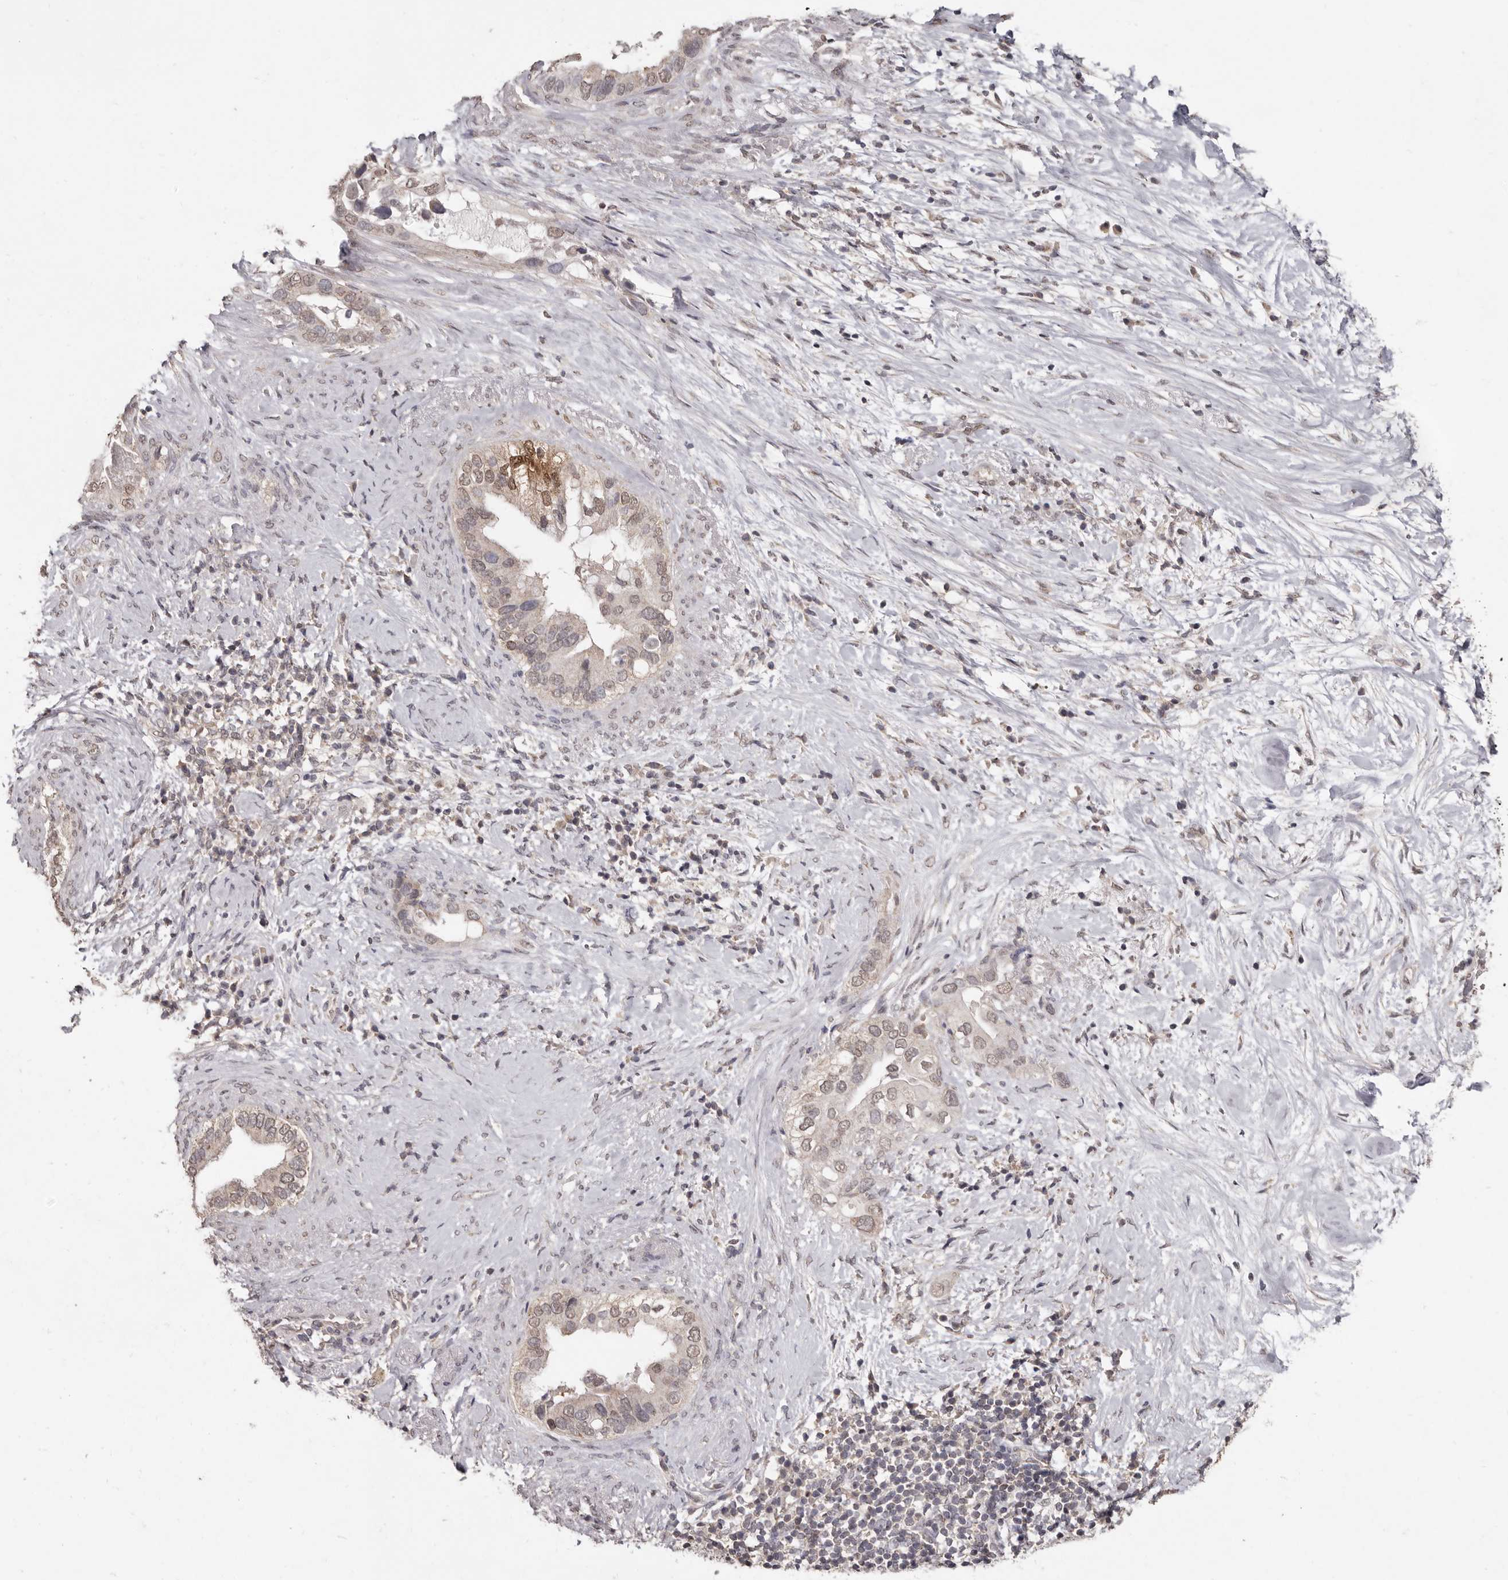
{"staining": {"intensity": "weak", "quantity": ">75%", "location": "nuclear"}, "tissue": "pancreatic cancer", "cell_type": "Tumor cells", "image_type": "cancer", "snomed": [{"axis": "morphology", "description": "Inflammation, NOS"}, {"axis": "morphology", "description": "Adenocarcinoma, NOS"}, {"axis": "topography", "description": "Pancreas"}], "caption": "The immunohistochemical stain highlights weak nuclear expression in tumor cells of adenocarcinoma (pancreatic) tissue.", "gene": "LINGO2", "patient": {"sex": "female", "age": 56}}